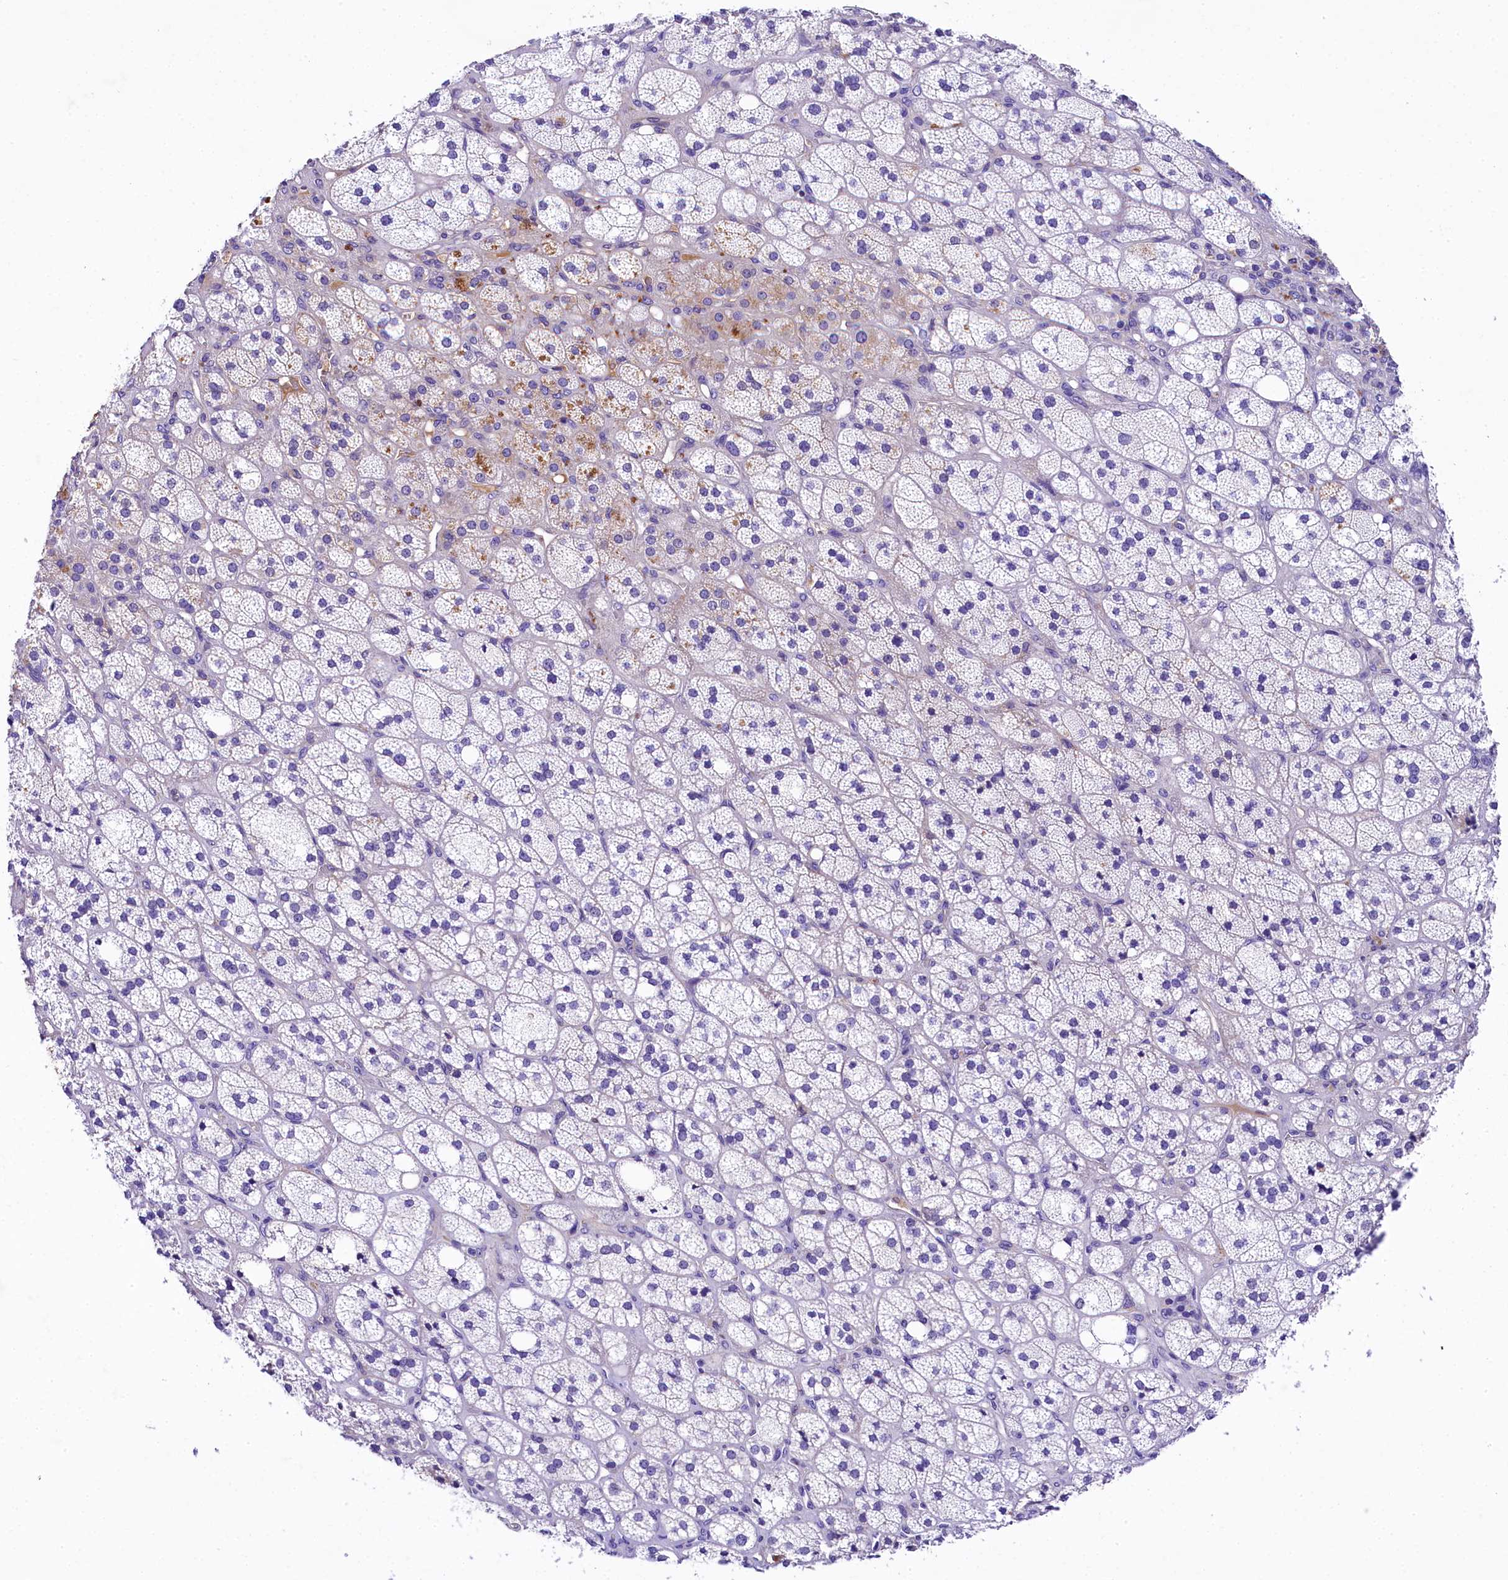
{"staining": {"intensity": "negative", "quantity": "none", "location": "none"}, "tissue": "adrenal gland", "cell_type": "Glandular cells", "image_type": "normal", "snomed": [{"axis": "morphology", "description": "Normal tissue, NOS"}, {"axis": "topography", "description": "Adrenal gland"}], "caption": "This photomicrograph is of normal adrenal gland stained with immunohistochemistry (IHC) to label a protein in brown with the nuclei are counter-stained blue. There is no expression in glandular cells. The staining was performed using DAB (3,3'-diaminobenzidine) to visualize the protein expression in brown, while the nuclei were stained in blue with hematoxylin (Magnification: 20x).", "gene": "SOD3", "patient": {"sex": "male", "age": 61}}